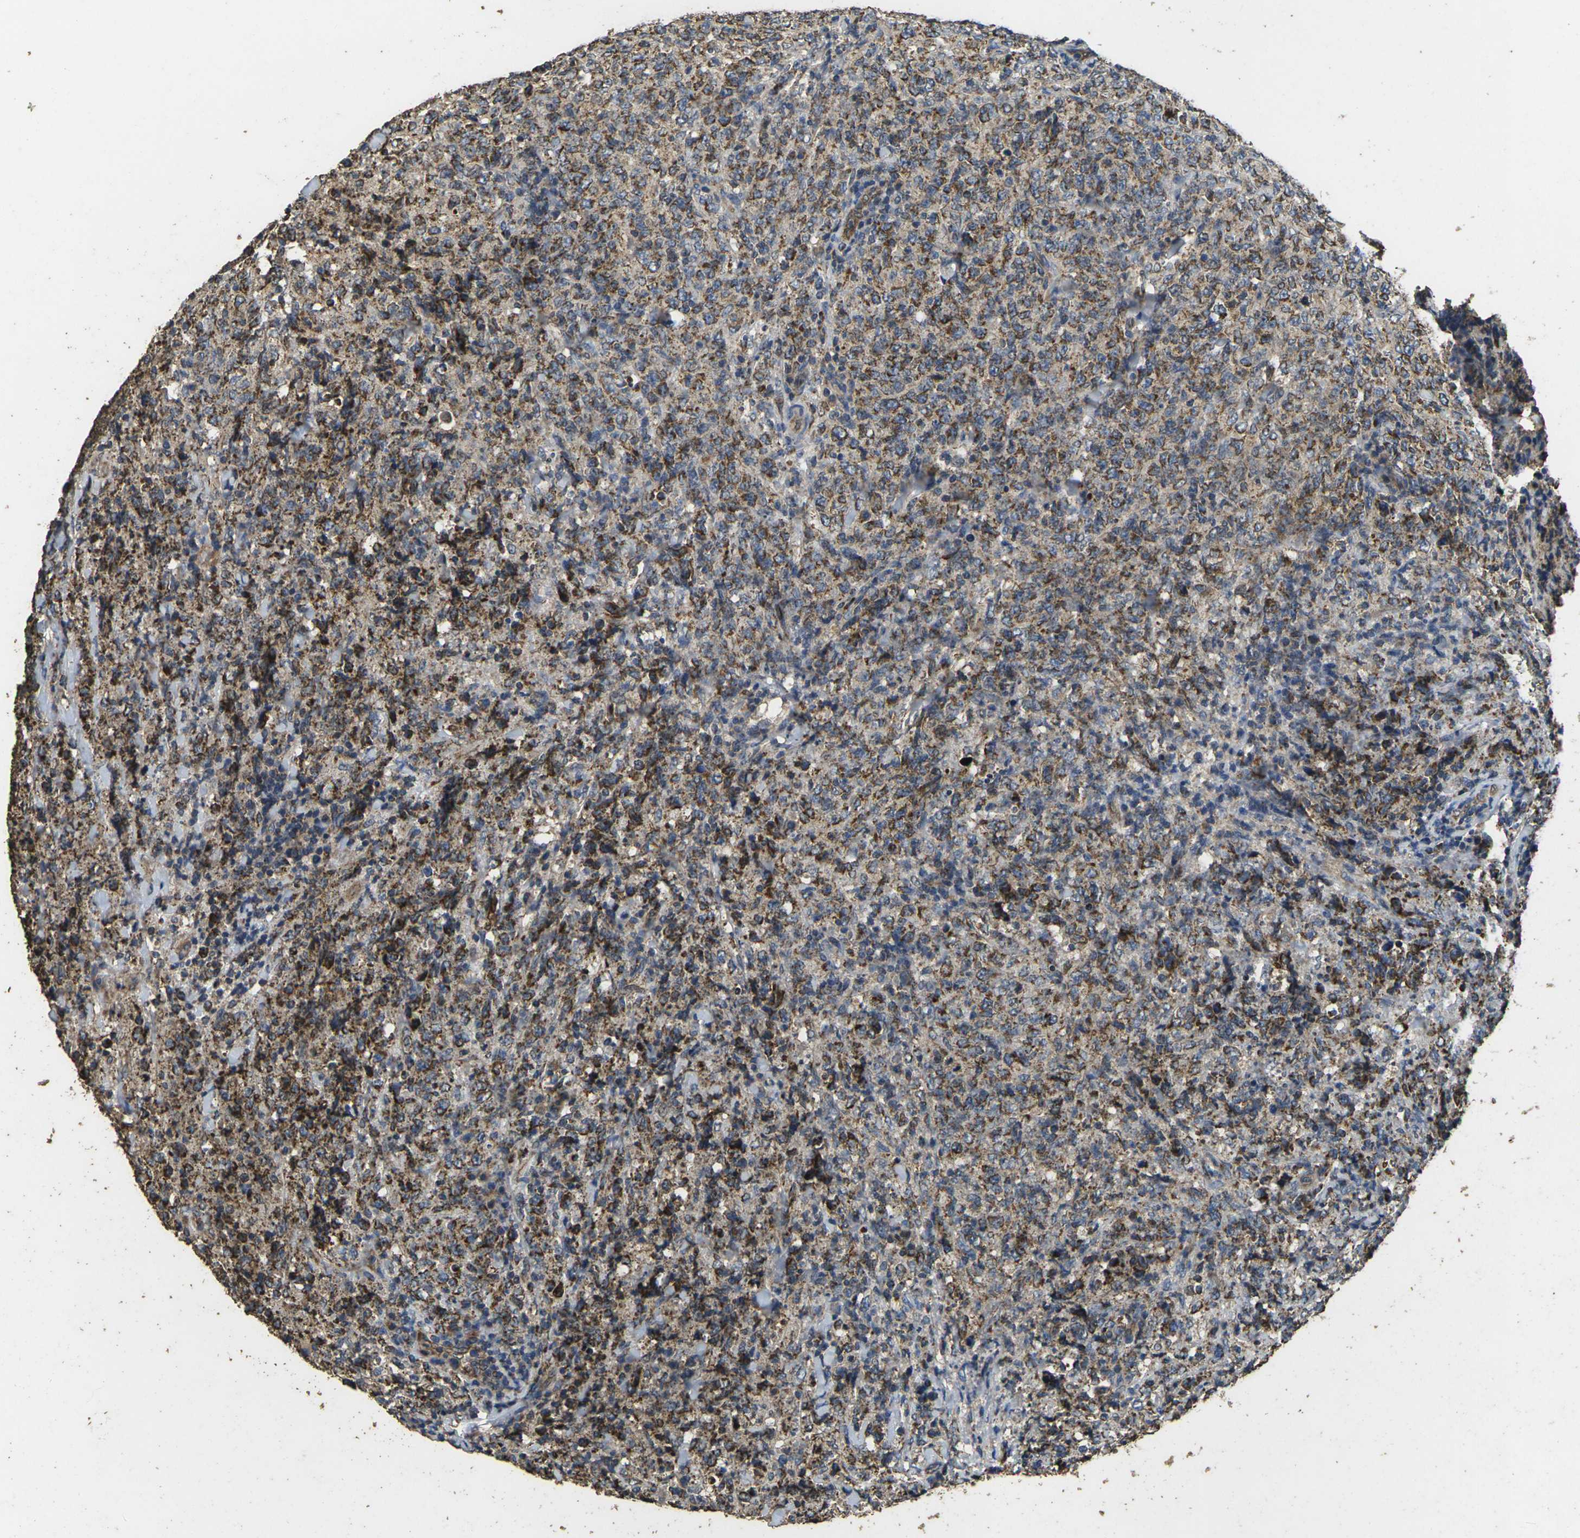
{"staining": {"intensity": "moderate", "quantity": ">75%", "location": "cytoplasmic/membranous"}, "tissue": "lymphoma", "cell_type": "Tumor cells", "image_type": "cancer", "snomed": [{"axis": "morphology", "description": "Malignant lymphoma, non-Hodgkin's type, High grade"}, {"axis": "topography", "description": "Tonsil"}], "caption": "Moderate cytoplasmic/membranous expression for a protein is appreciated in approximately >75% of tumor cells of high-grade malignant lymphoma, non-Hodgkin's type using immunohistochemistry (IHC).", "gene": "MAPK11", "patient": {"sex": "female", "age": 36}}